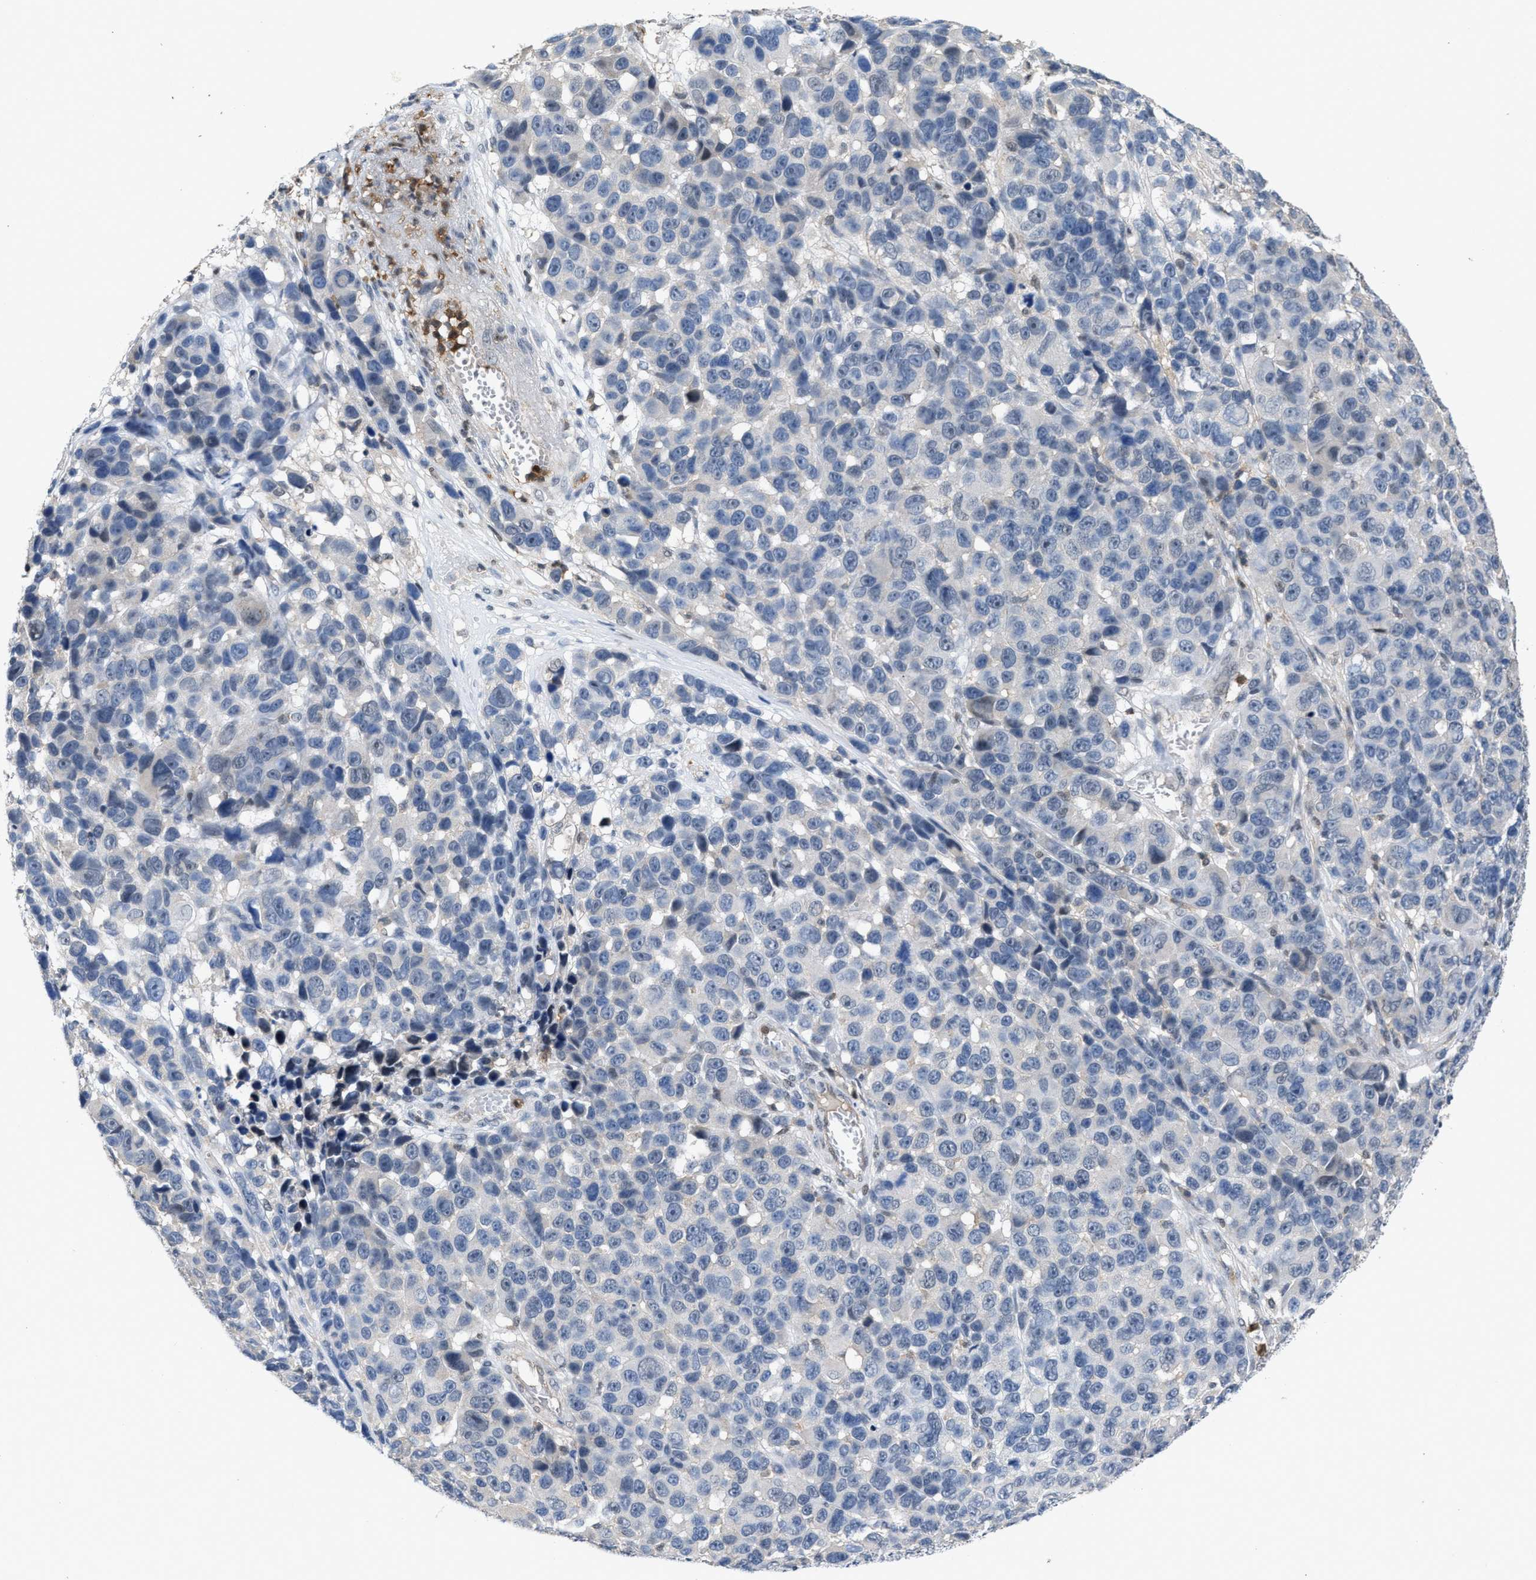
{"staining": {"intensity": "negative", "quantity": "none", "location": "none"}, "tissue": "melanoma", "cell_type": "Tumor cells", "image_type": "cancer", "snomed": [{"axis": "morphology", "description": "Malignant melanoma, NOS"}, {"axis": "topography", "description": "Skin"}], "caption": "The histopathology image displays no staining of tumor cells in malignant melanoma. (Brightfield microscopy of DAB immunohistochemistry at high magnification).", "gene": "FGD3", "patient": {"sex": "male", "age": 53}}